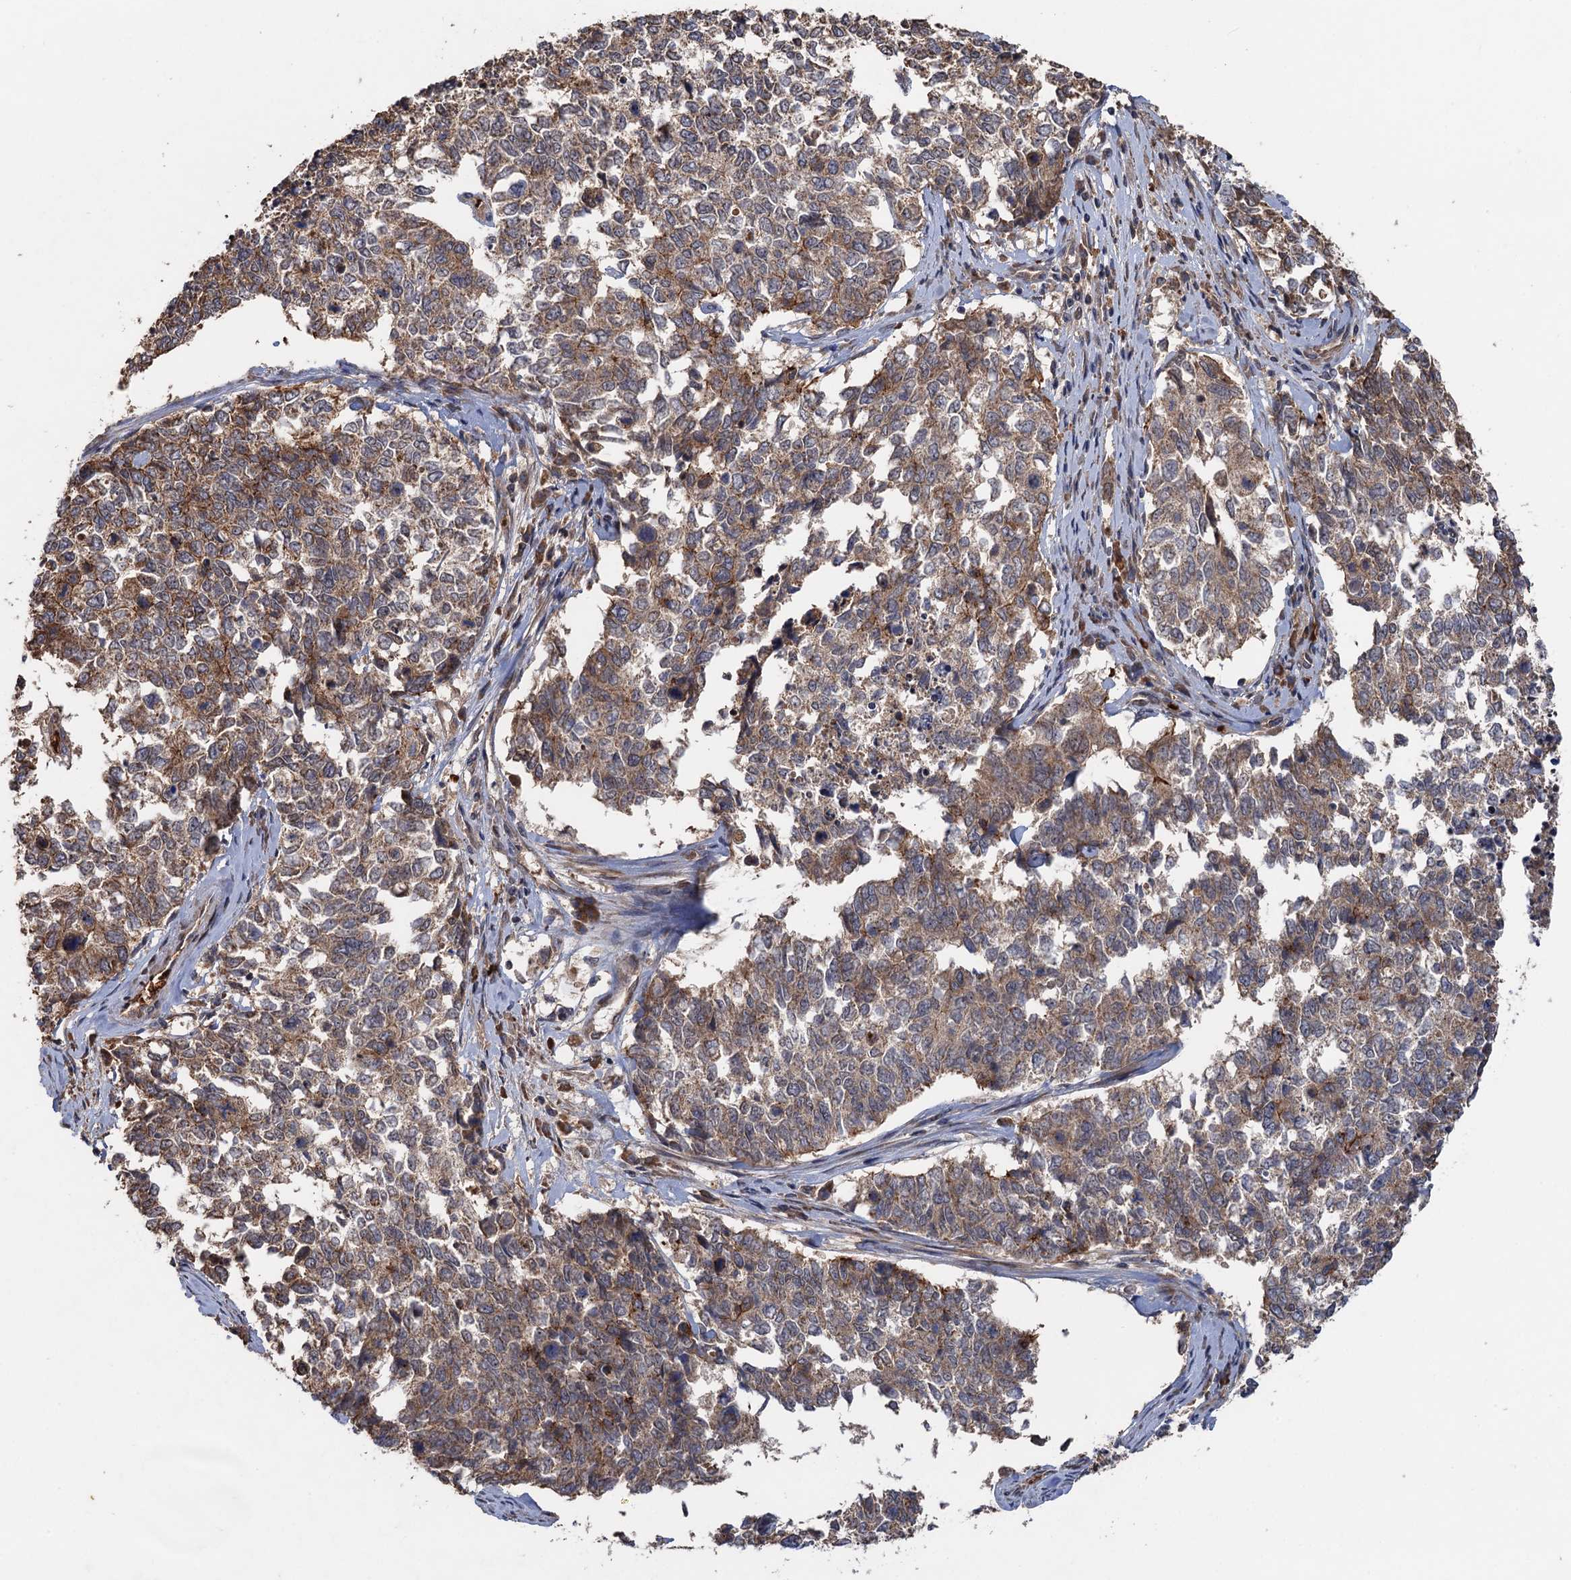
{"staining": {"intensity": "moderate", "quantity": ">75%", "location": "cytoplasmic/membranous"}, "tissue": "cervical cancer", "cell_type": "Tumor cells", "image_type": "cancer", "snomed": [{"axis": "morphology", "description": "Squamous cell carcinoma, NOS"}, {"axis": "topography", "description": "Cervix"}], "caption": "This photomicrograph shows IHC staining of cervical cancer (squamous cell carcinoma), with medium moderate cytoplasmic/membranous expression in approximately >75% of tumor cells.", "gene": "SNX32", "patient": {"sex": "female", "age": 63}}